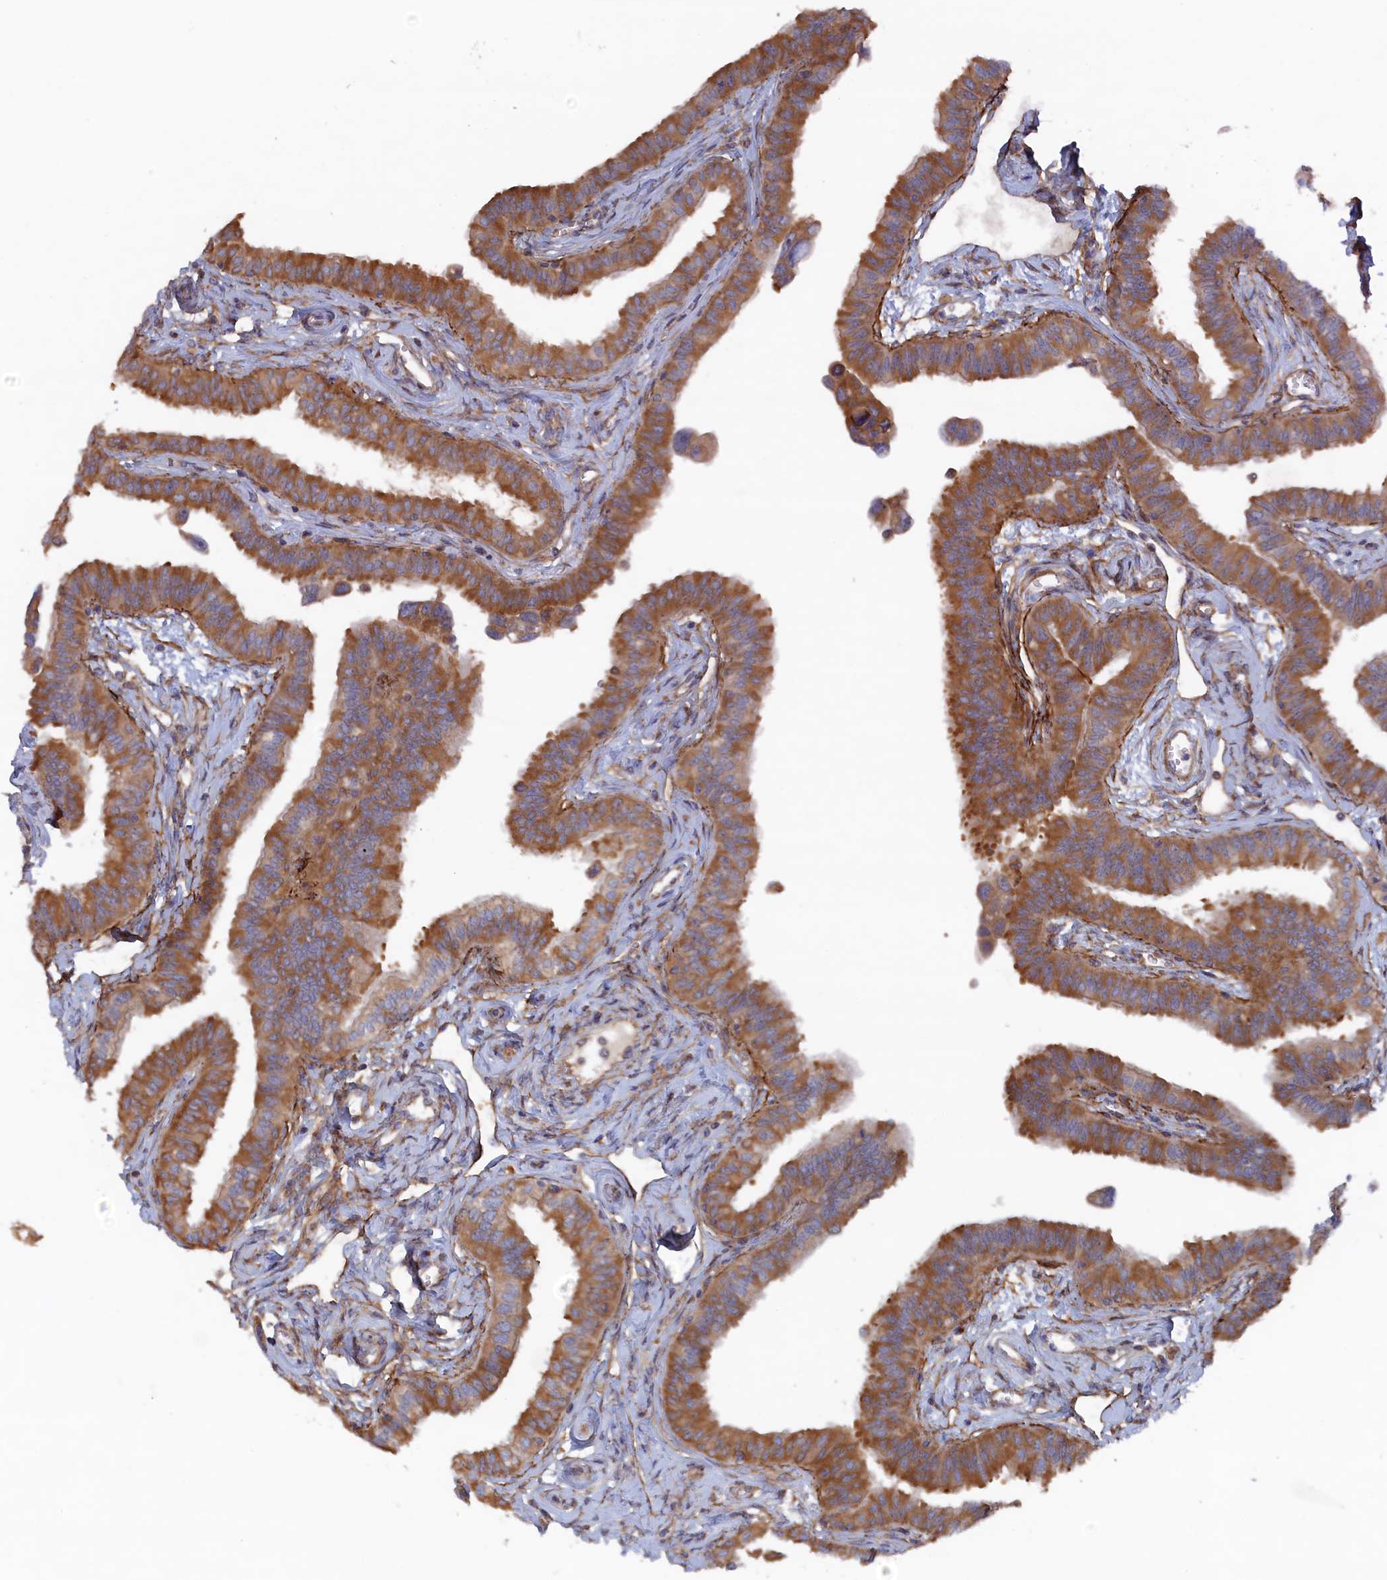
{"staining": {"intensity": "moderate", "quantity": ">75%", "location": "cytoplasmic/membranous"}, "tissue": "fallopian tube", "cell_type": "Glandular cells", "image_type": "normal", "snomed": [{"axis": "morphology", "description": "Normal tissue, NOS"}, {"axis": "morphology", "description": "Carcinoma, NOS"}, {"axis": "topography", "description": "Fallopian tube"}, {"axis": "topography", "description": "Ovary"}], "caption": "Immunohistochemistry of benign fallopian tube exhibits medium levels of moderate cytoplasmic/membranous positivity in about >75% of glandular cells. (brown staining indicates protein expression, while blue staining denotes nuclei).", "gene": "TMEM196", "patient": {"sex": "female", "age": 59}}